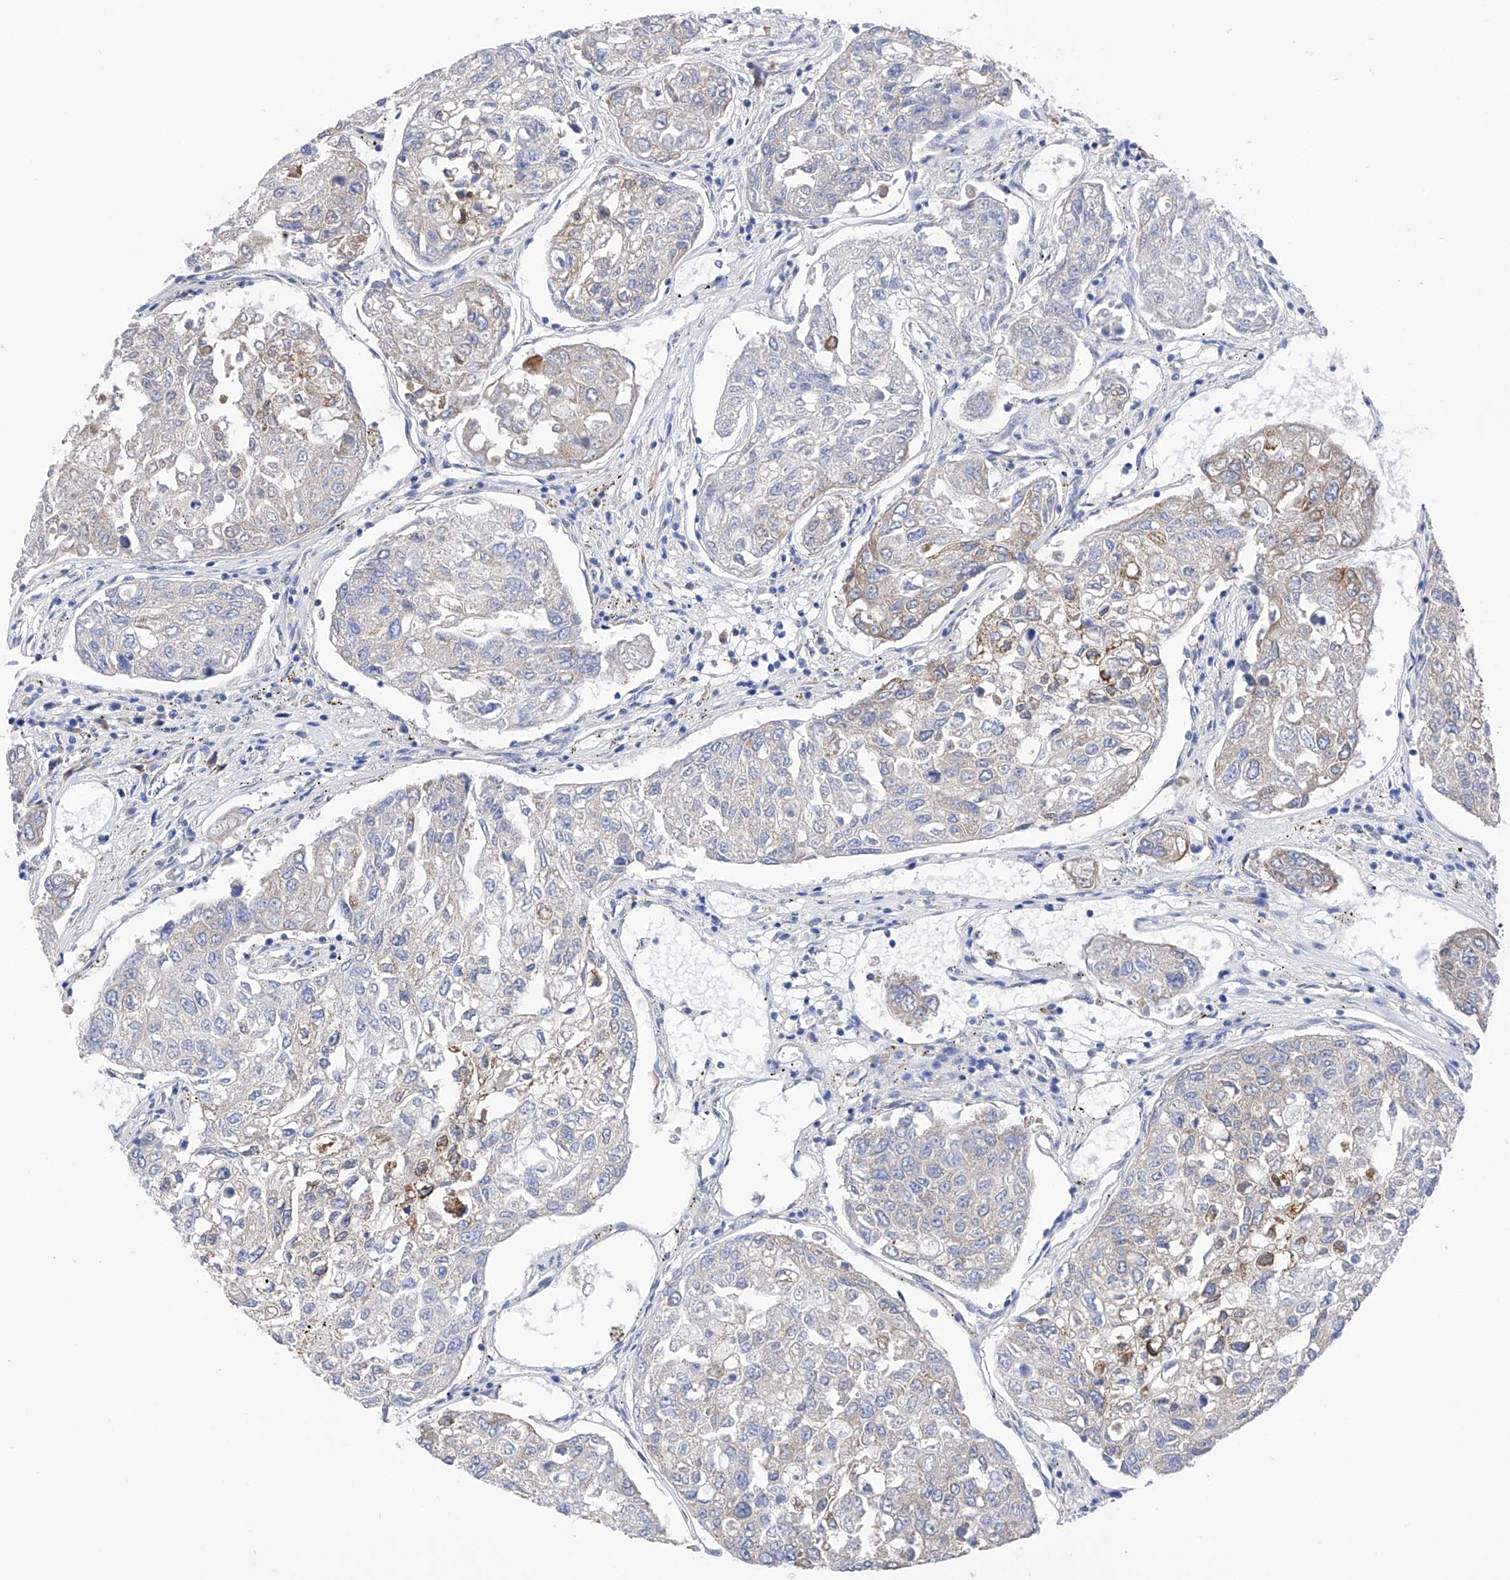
{"staining": {"intensity": "negative", "quantity": "none", "location": "none"}, "tissue": "urothelial cancer", "cell_type": "Tumor cells", "image_type": "cancer", "snomed": [{"axis": "morphology", "description": "Urothelial carcinoma, High grade"}, {"axis": "topography", "description": "Lymph node"}, {"axis": "topography", "description": "Urinary bladder"}], "caption": "IHC image of urothelial cancer stained for a protein (brown), which exhibits no staining in tumor cells.", "gene": "PDIA5", "patient": {"sex": "male", "age": 51}}